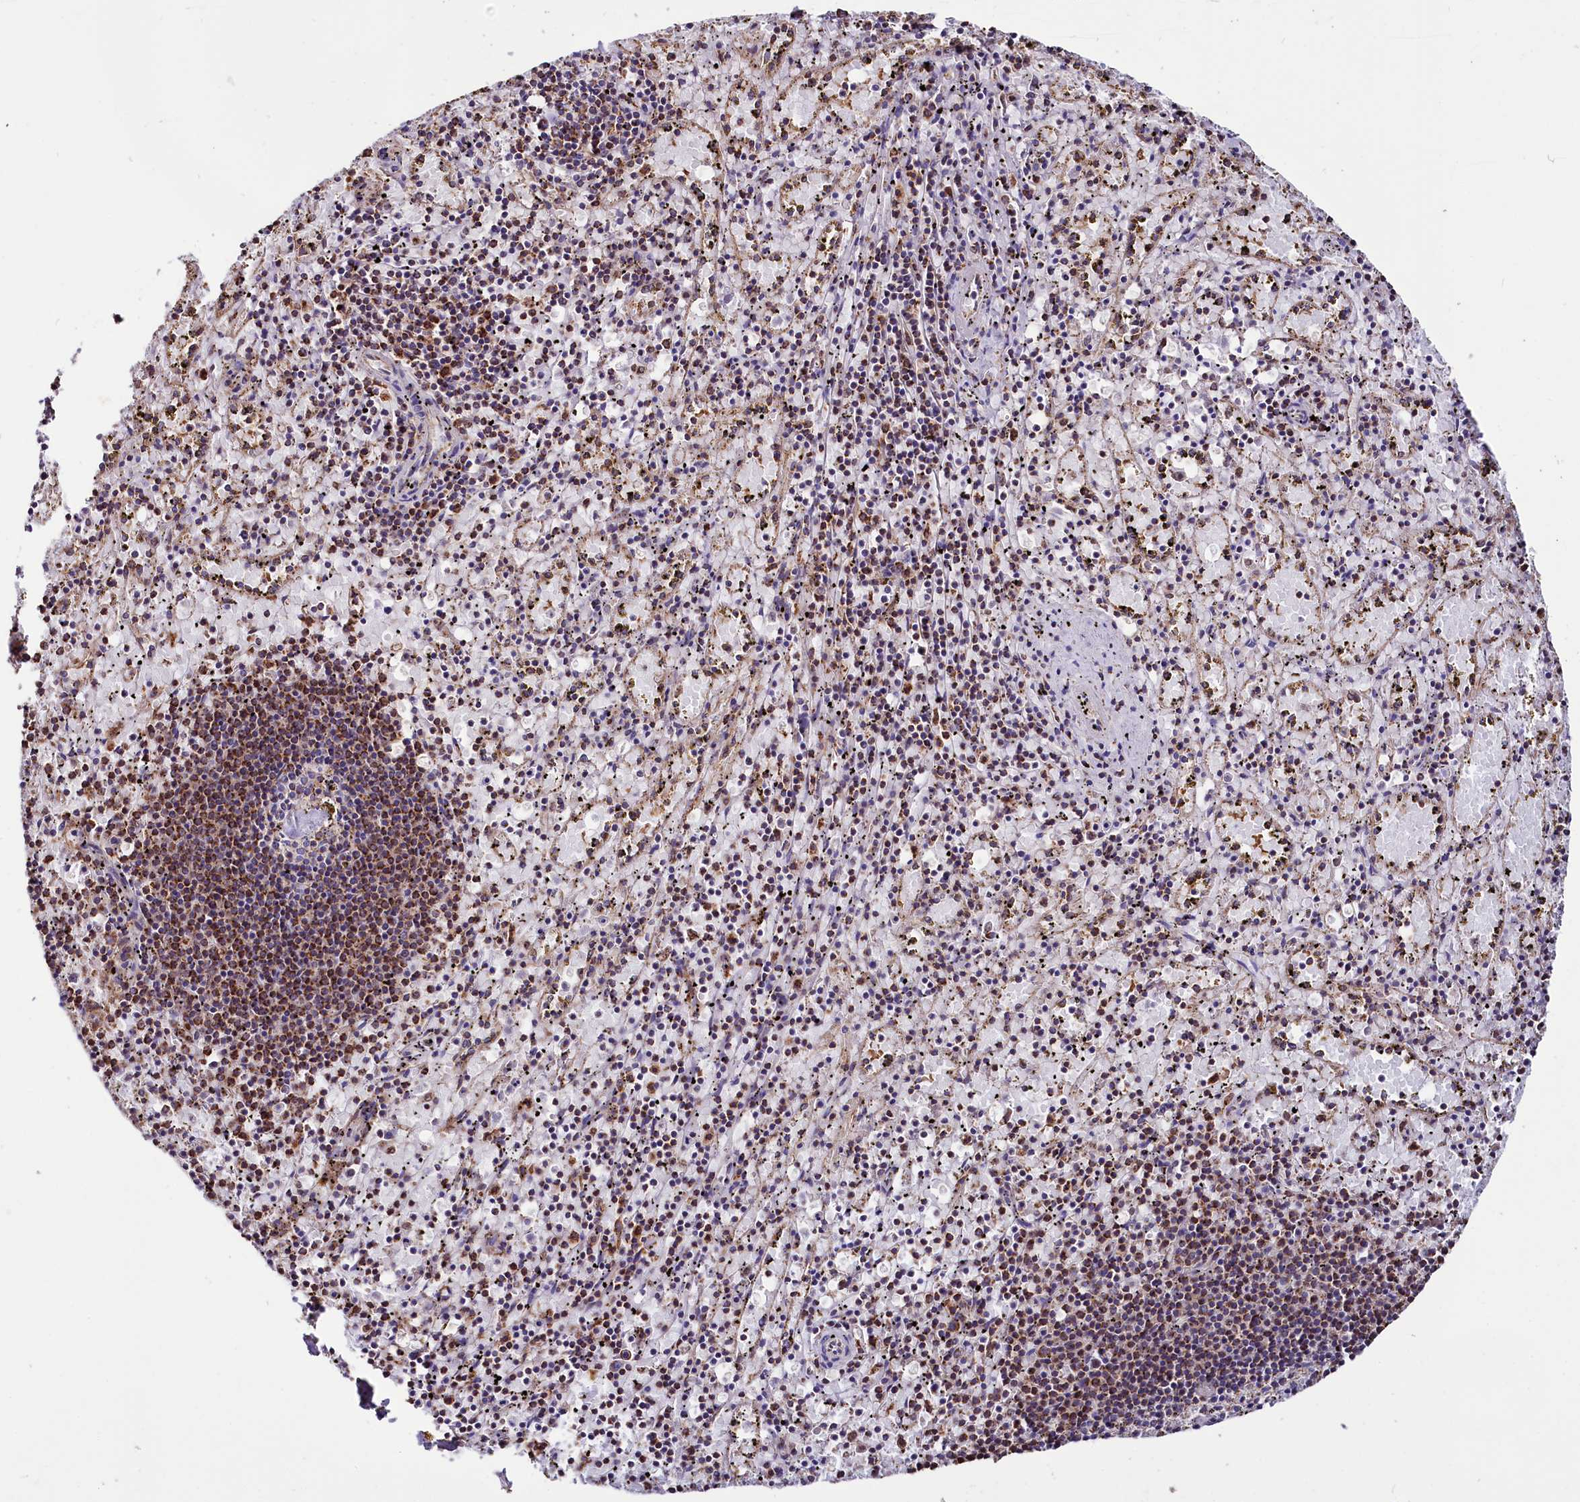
{"staining": {"intensity": "moderate", "quantity": "25%-75%", "location": "cytoplasmic/membranous"}, "tissue": "spleen", "cell_type": "Cells in red pulp", "image_type": "normal", "snomed": [{"axis": "morphology", "description": "Normal tissue, NOS"}, {"axis": "topography", "description": "Spleen"}], "caption": "Human spleen stained with a brown dye reveals moderate cytoplasmic/membranous positive expression in approximately 25%-75% of cells in red pulp.", "gene": "NUDT15", "patient": {"sex": "male", "age": 11}}